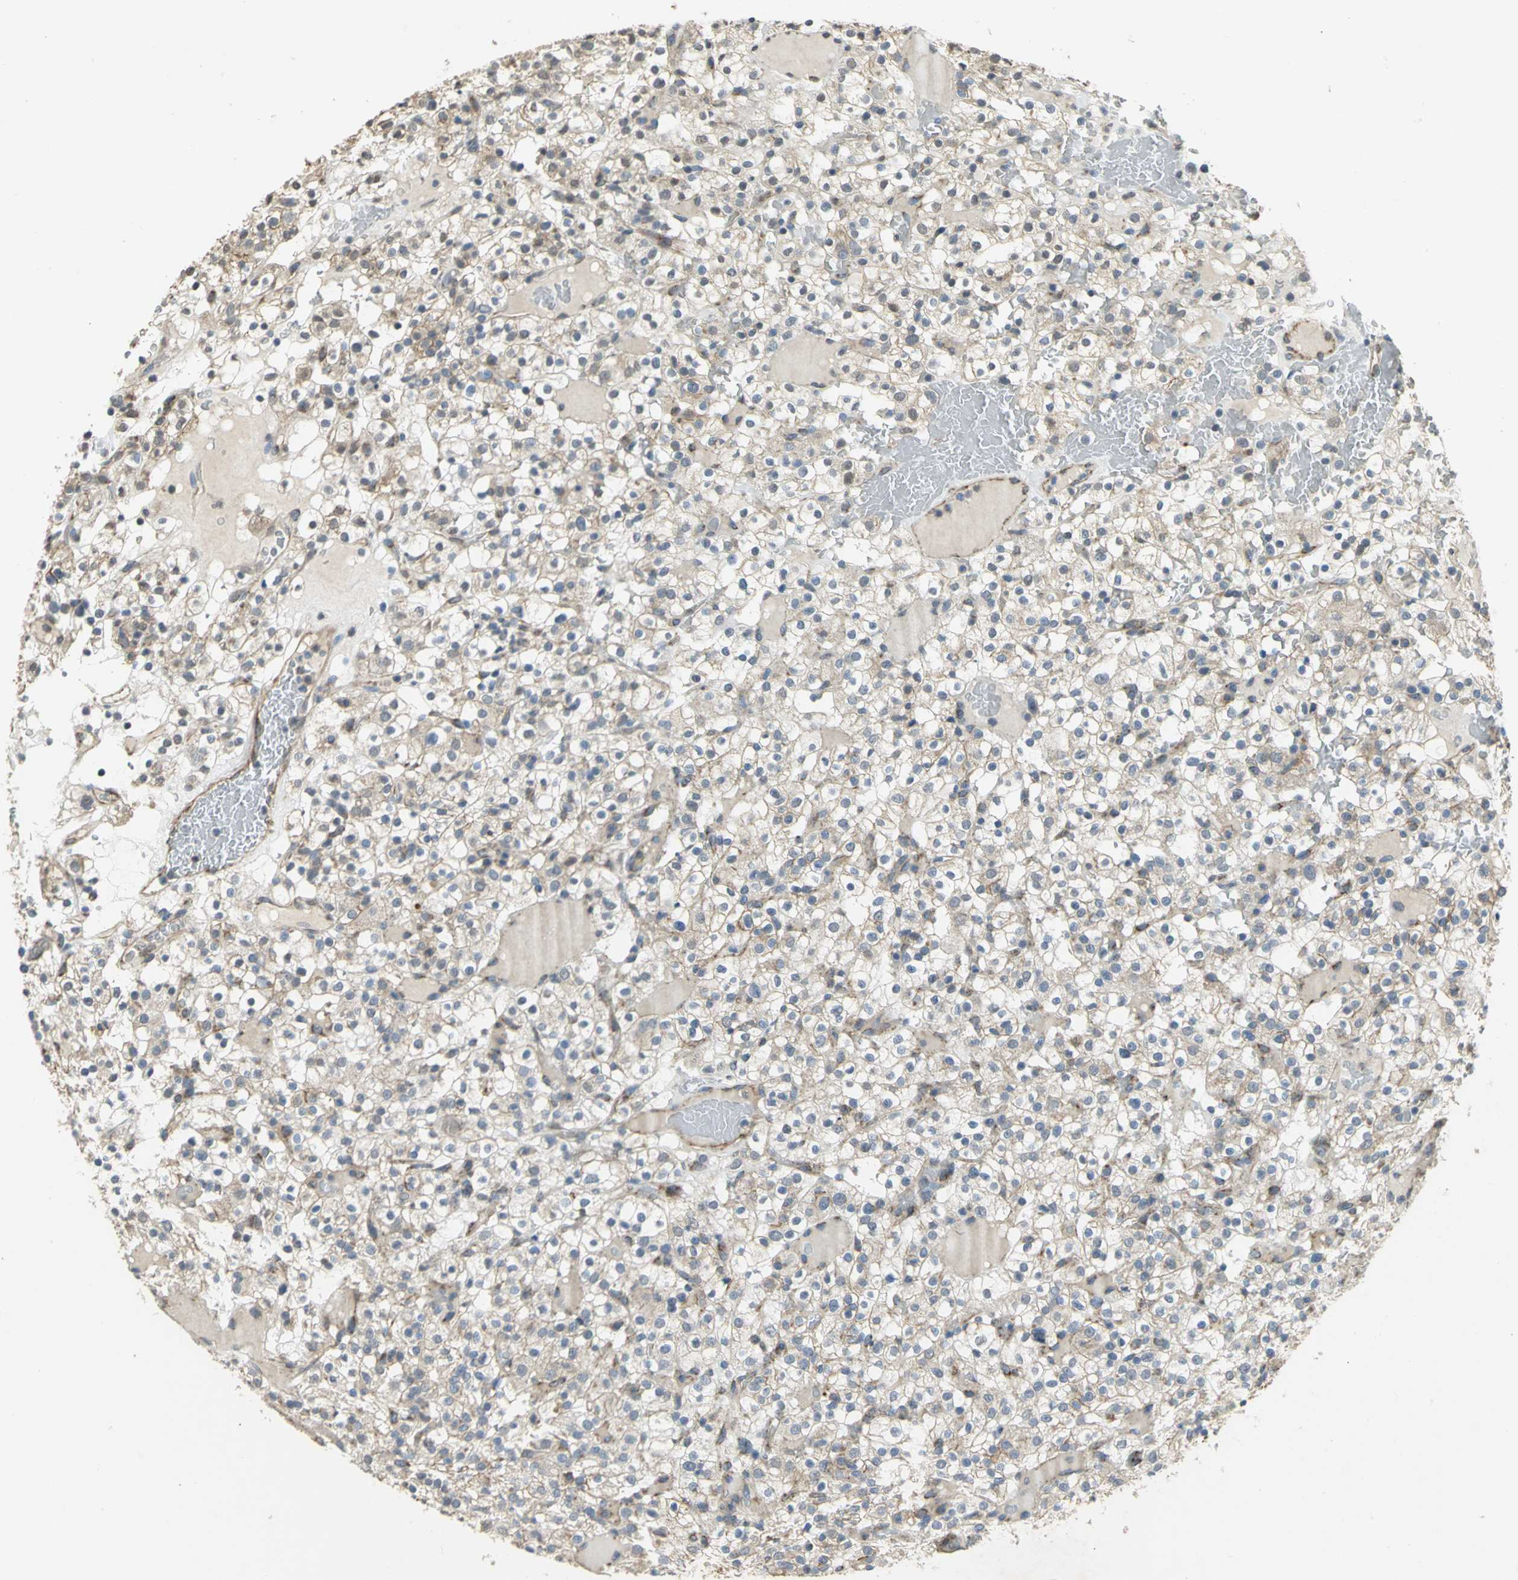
{"staining": {"intensity": "weak", "quantity": ">75%", "location": "cytoplasmic/membranous"}, "tissue": "renal cancer", "cell_type": "Tumor cells", "image_type": "cancer", "snomed": [{"axis": "morphology", "description": "Normal tissue, NOS"}, {"axis": "morphology", "description": "Adenocarcinoma, NOS"}, {"axis": "topography", "description": "Kidney"}], "caption": "Adenocarcinoma (renal) stained with a brown dye exhibits weak cytoplasmic/membranous positive staining in approximately >75% of tumor cells.", "gene": "NDUFB5", "patient": {"sex": "female", "age": 72}}